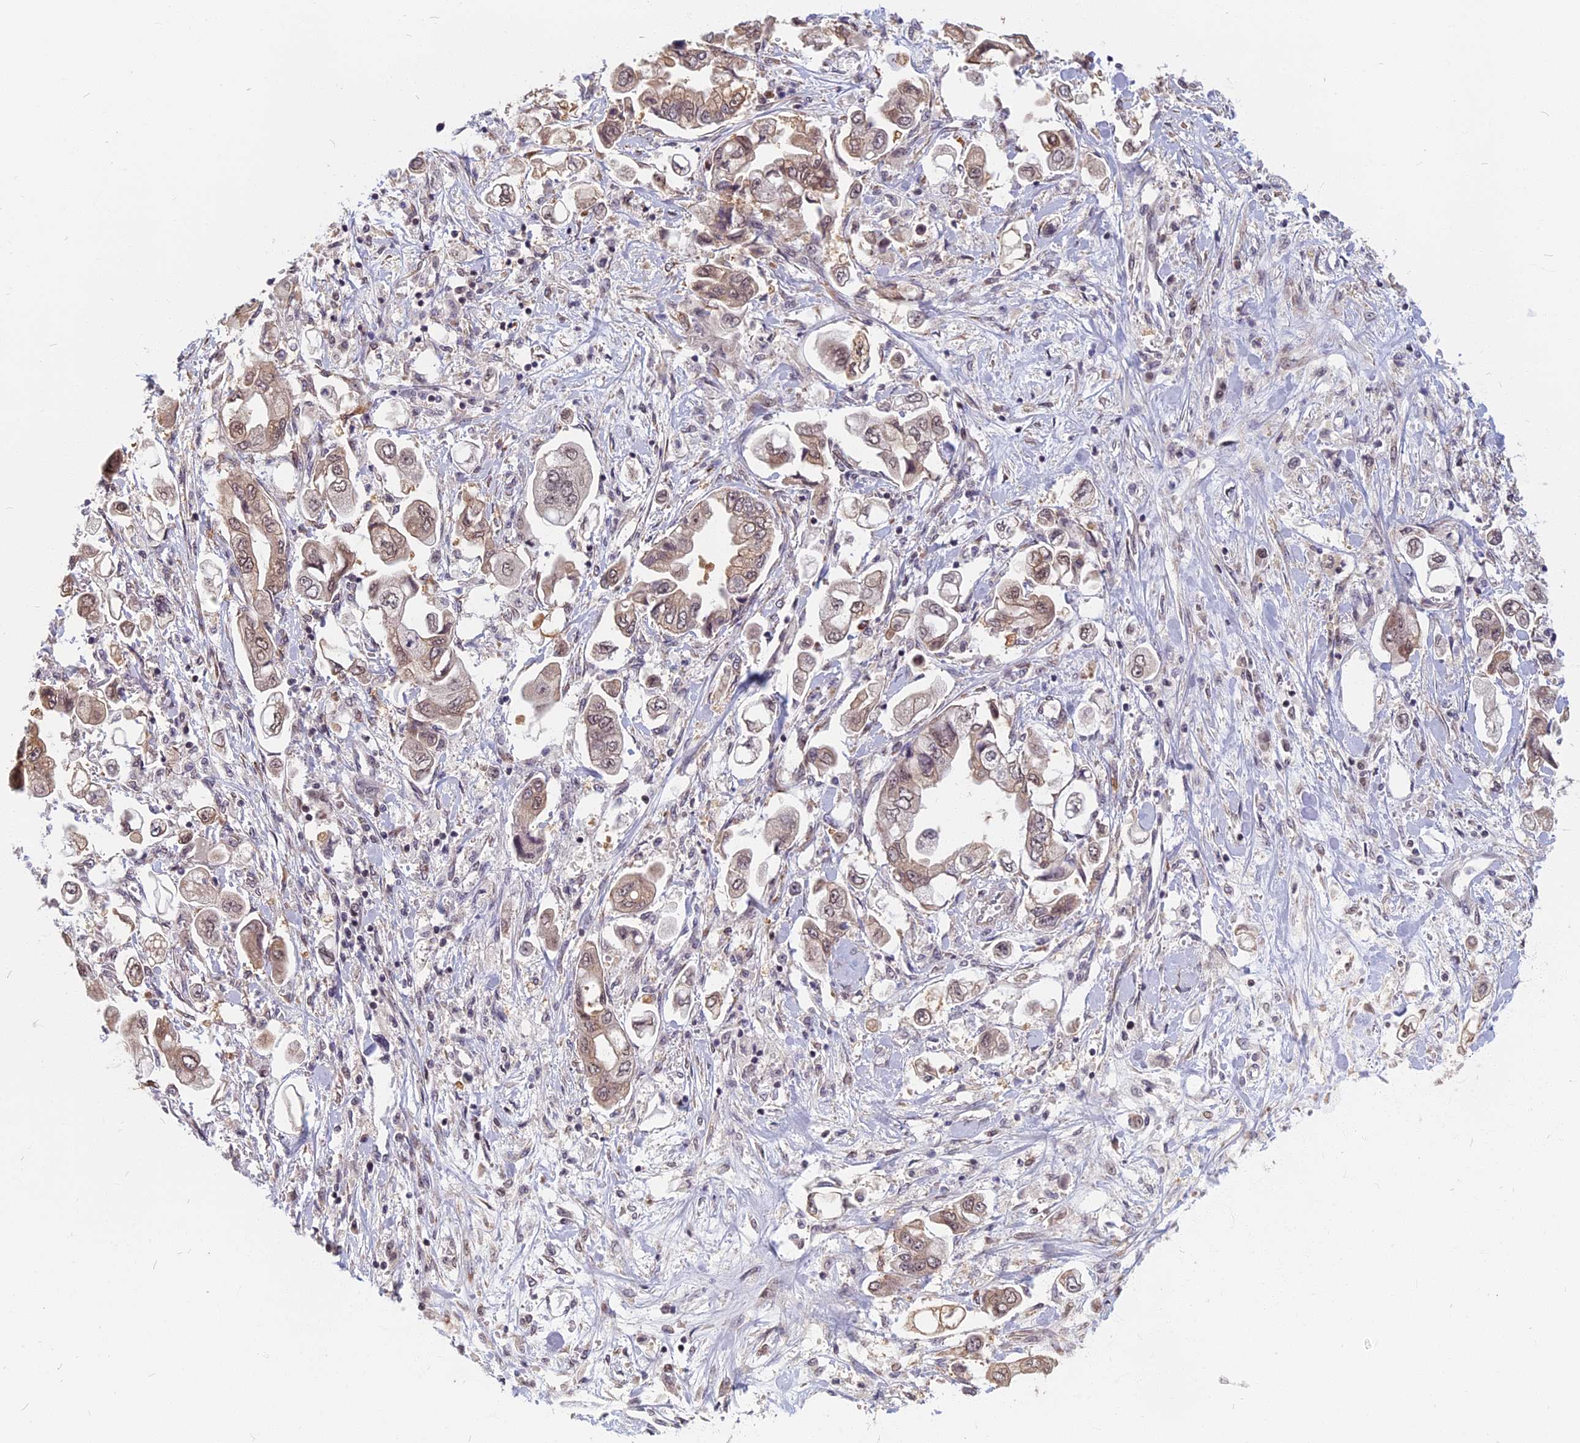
{"staining": {"intensity": "weak", "quantity": ">75%", "location": "cytoplasmic/membranous,nuclear"}, "tissue": "stomach cancer", "cell_type": "Tumor cells", "image_type": "cancer", "snomed": [{"axis": "morphology", "description": "Adenocarcinoma, NOS"}, {"axis": "topography", "description": "Stomach"}], "caption": "IHC (DAB (3,3'-diaminobenzidine)) staining of stomach adenocarcinoma reveals weak cytoplasmic/membranous and nuclear protein positivity in about >75% of tumor cells.", "gene": "CCDC113", "patient": {"sex": "male", "age": 62}}